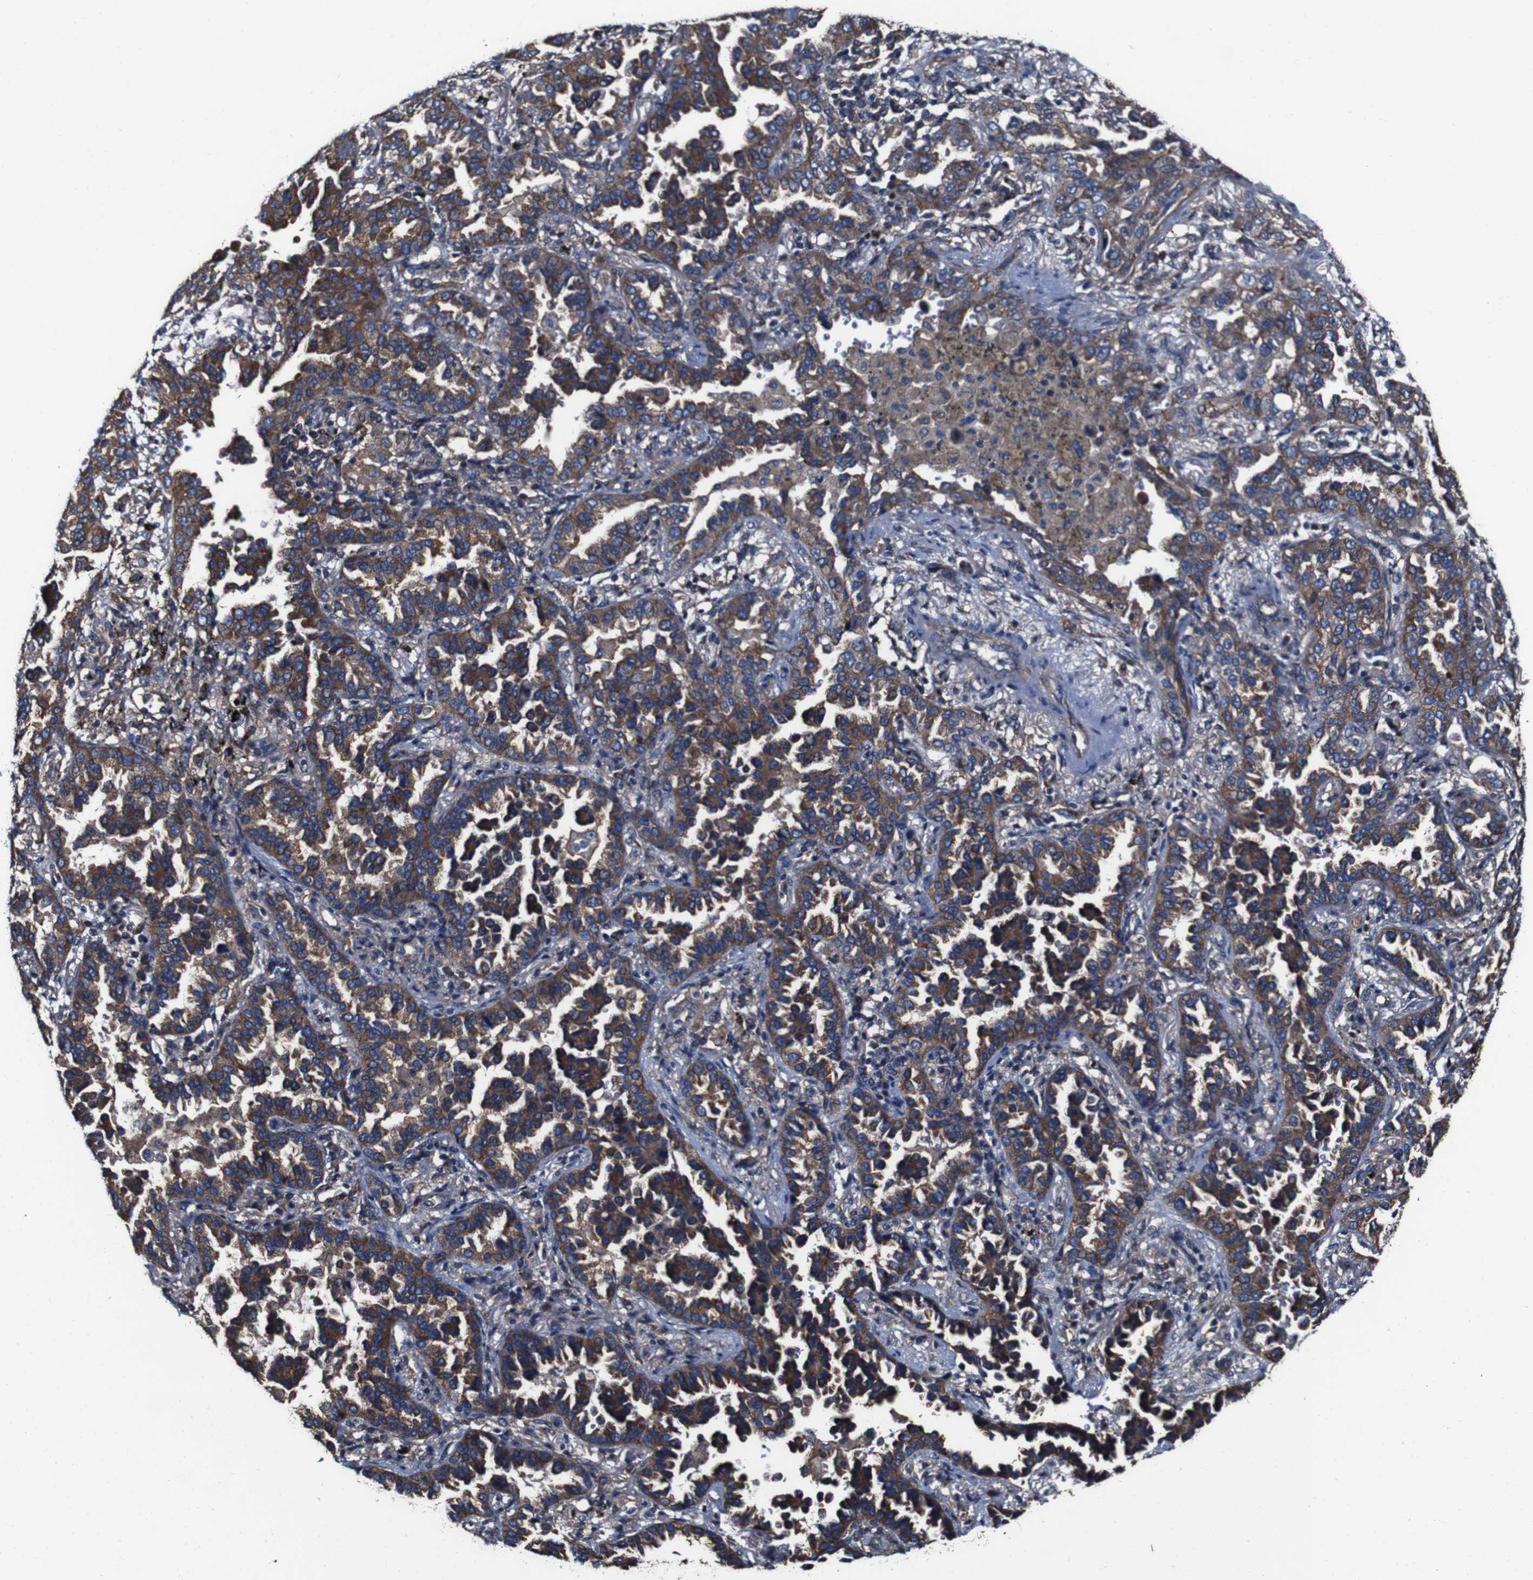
{"staining": {"intensity": "strong", "quantity": ">75%", "location": "cytoplasmic/membranous"}, "tissue": "lung cancer", "cell_type": "Tumor cells", "image_type": "cancer", "snomed": [{"axis": "morphology", "description": "Normal tissue, NOS"}, {"axis": "morphology", "description": "Adenocarcinoma, NOS"}, {"axis": "topography", "description": "Lung"}], "caption": "This photomicrograph reveals immunohistochemistry staining of human lung adenocarcinoma, with high strong cytoplasmic/membranous positivity in approximately >75% of tumor cells.", "gene": "CSF1R", "patient": {"sex": "male", "age": 59}}